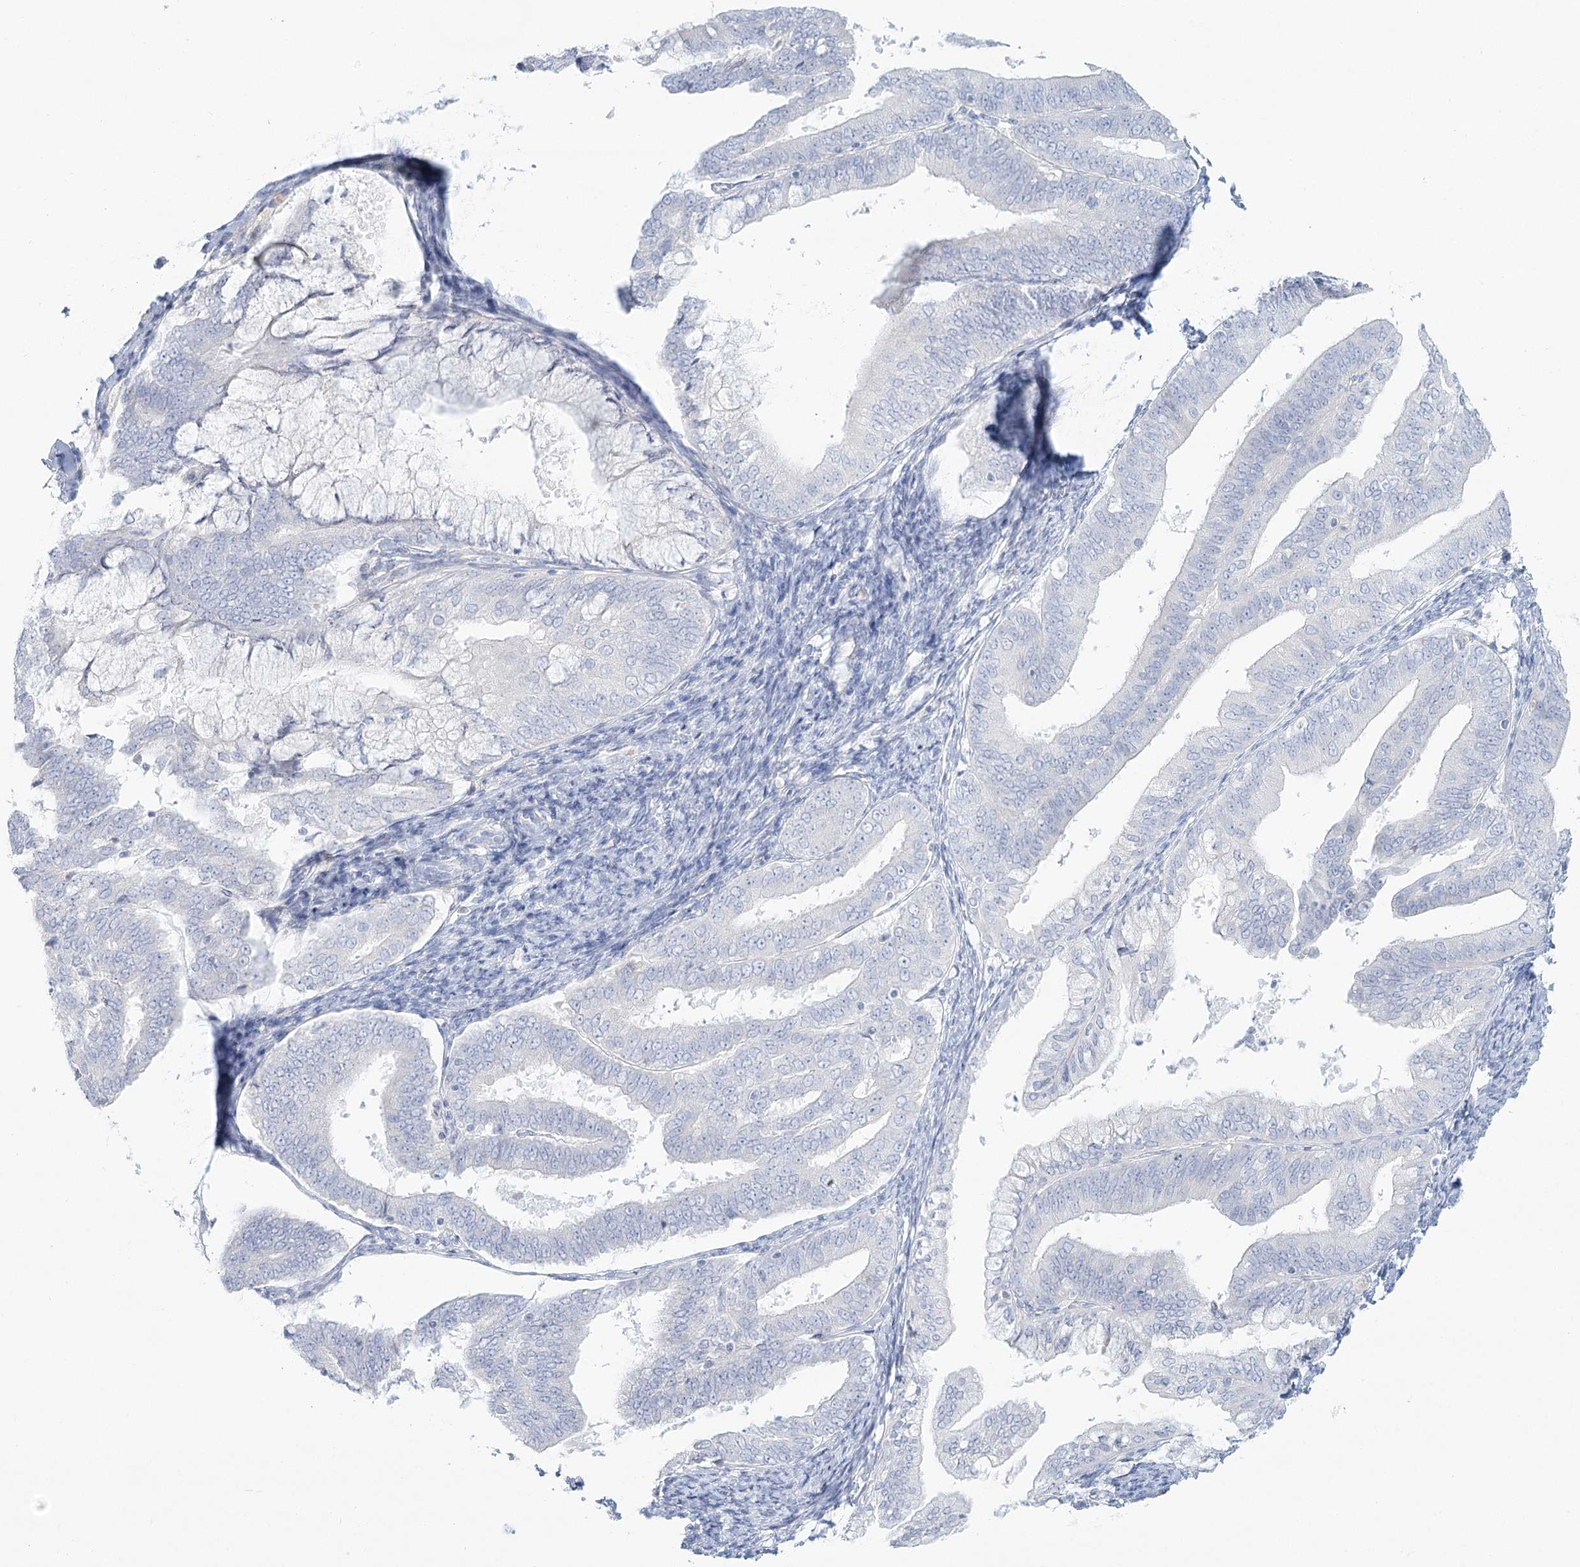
{"staining": {"intensity": "negative", "quantity": "none", "location": "none"}, "tissue": "endometrial cancer", "cell_type": "Tumor cells", "image_type": "cancer", "snomed": [{"axis": "morphology", "description": "Adenocarcinoma, NOS"}, {"axis": "topography", "description": "Endometrium"}], "caption": "Protein analysis of endometrial cancer displays no significant staining in tumor cells.", "gene": "DMGDH", "patient": {"sex": "female", "age": 63}}